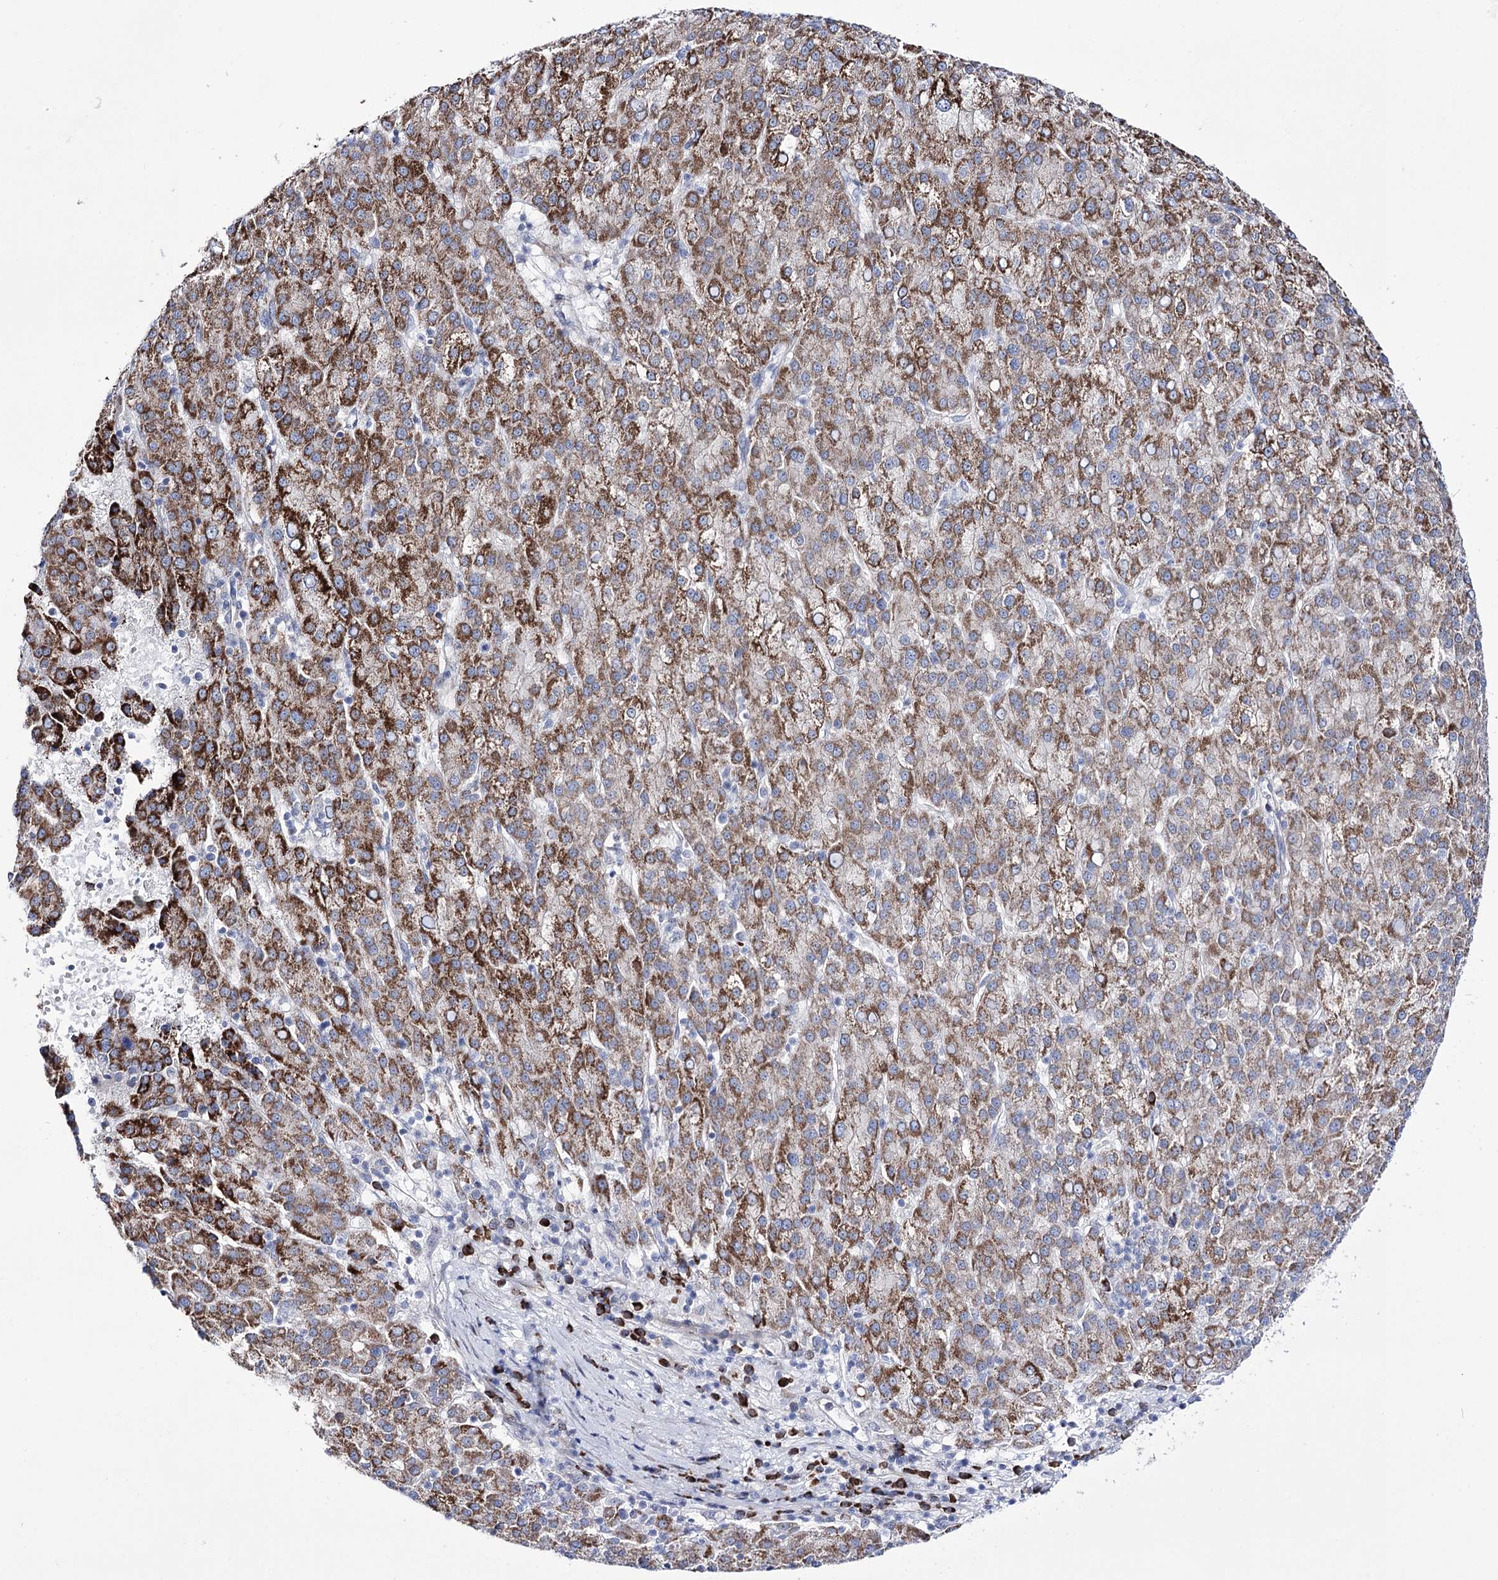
{"staining": {"intensity": "moderate", "quantity": ">75%", "location": "cytoplasmic/membranous"}, "tissue": "liver cancer", "cell_type": "Tumor cells", "image_type": "cancer", "snomed": [{"axis": "morphology", "description": "Carcinoma, Hepatocellular, NOS"}, {"axis": "topography", "description": "Liver"}], "caption": "Human hepatocellular carcinoma (liver) stained for a protein (brown) demonstrates moderate cytoplasmic/membranous positive expression in approximately >75% of tumor cells.", "gene": "METTL5", "patient": {"sex": "female", "age": 58}}